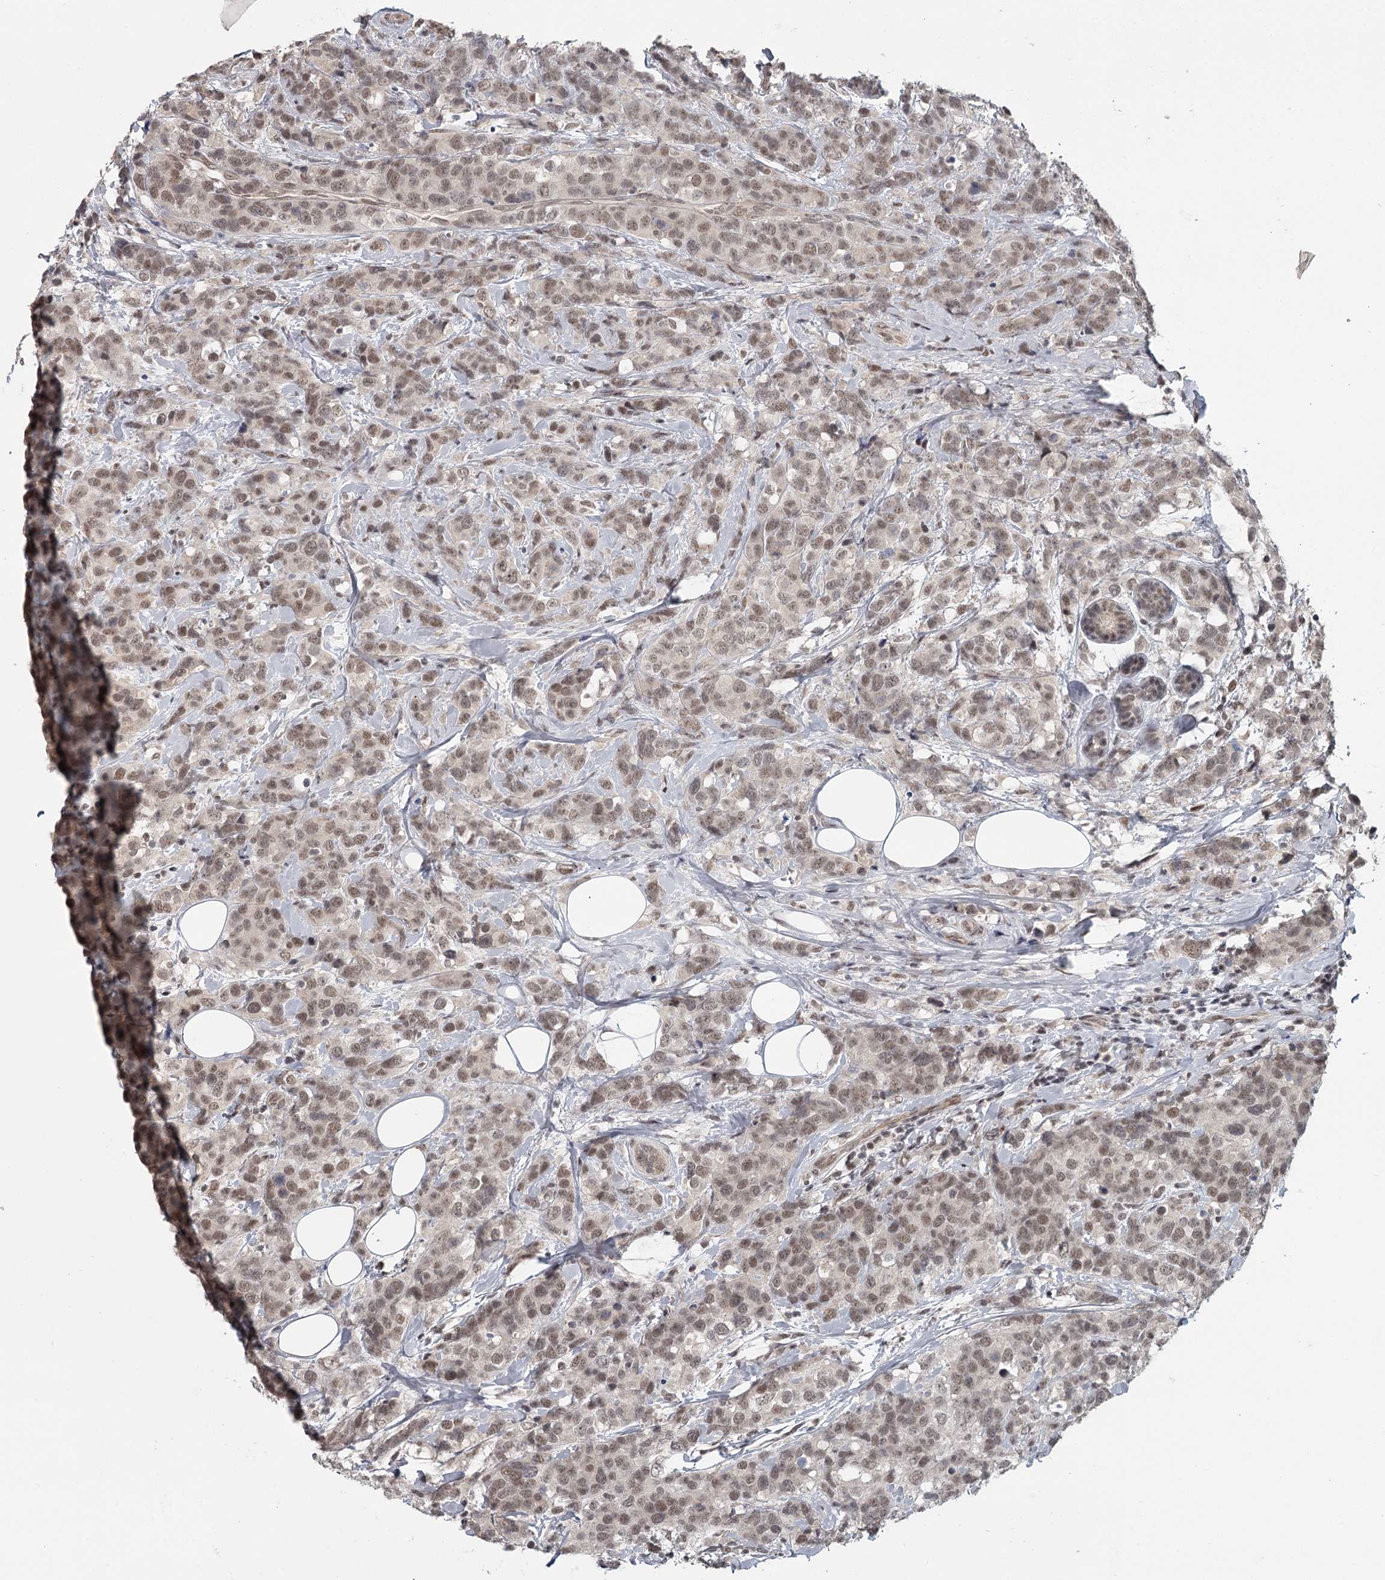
{"staining": {"intensity": "moderate", "quantity": ">75%", "location": "nuclear"}, "tissue": "breast cancer", "cell_type": "Tumor cells", "image_type": "cancer", "snomed": [{"axis": "morphology", "description": "Lobular carcinoma"}, {"axis": "topography", "description": "Breast"}], "caption": "Immunohistochemical staining of human breast cancer displays medium levels of moderate nuclear protein positivity in about >75% of tumor cells. The staining was performed using DAB to visualize the protein expression in brown, while the nuclei were stained in blue with hematoxylin (Magnification: 20x).", "gene": "FAM13C", "patient": {"sex": "female", "age": 59}}